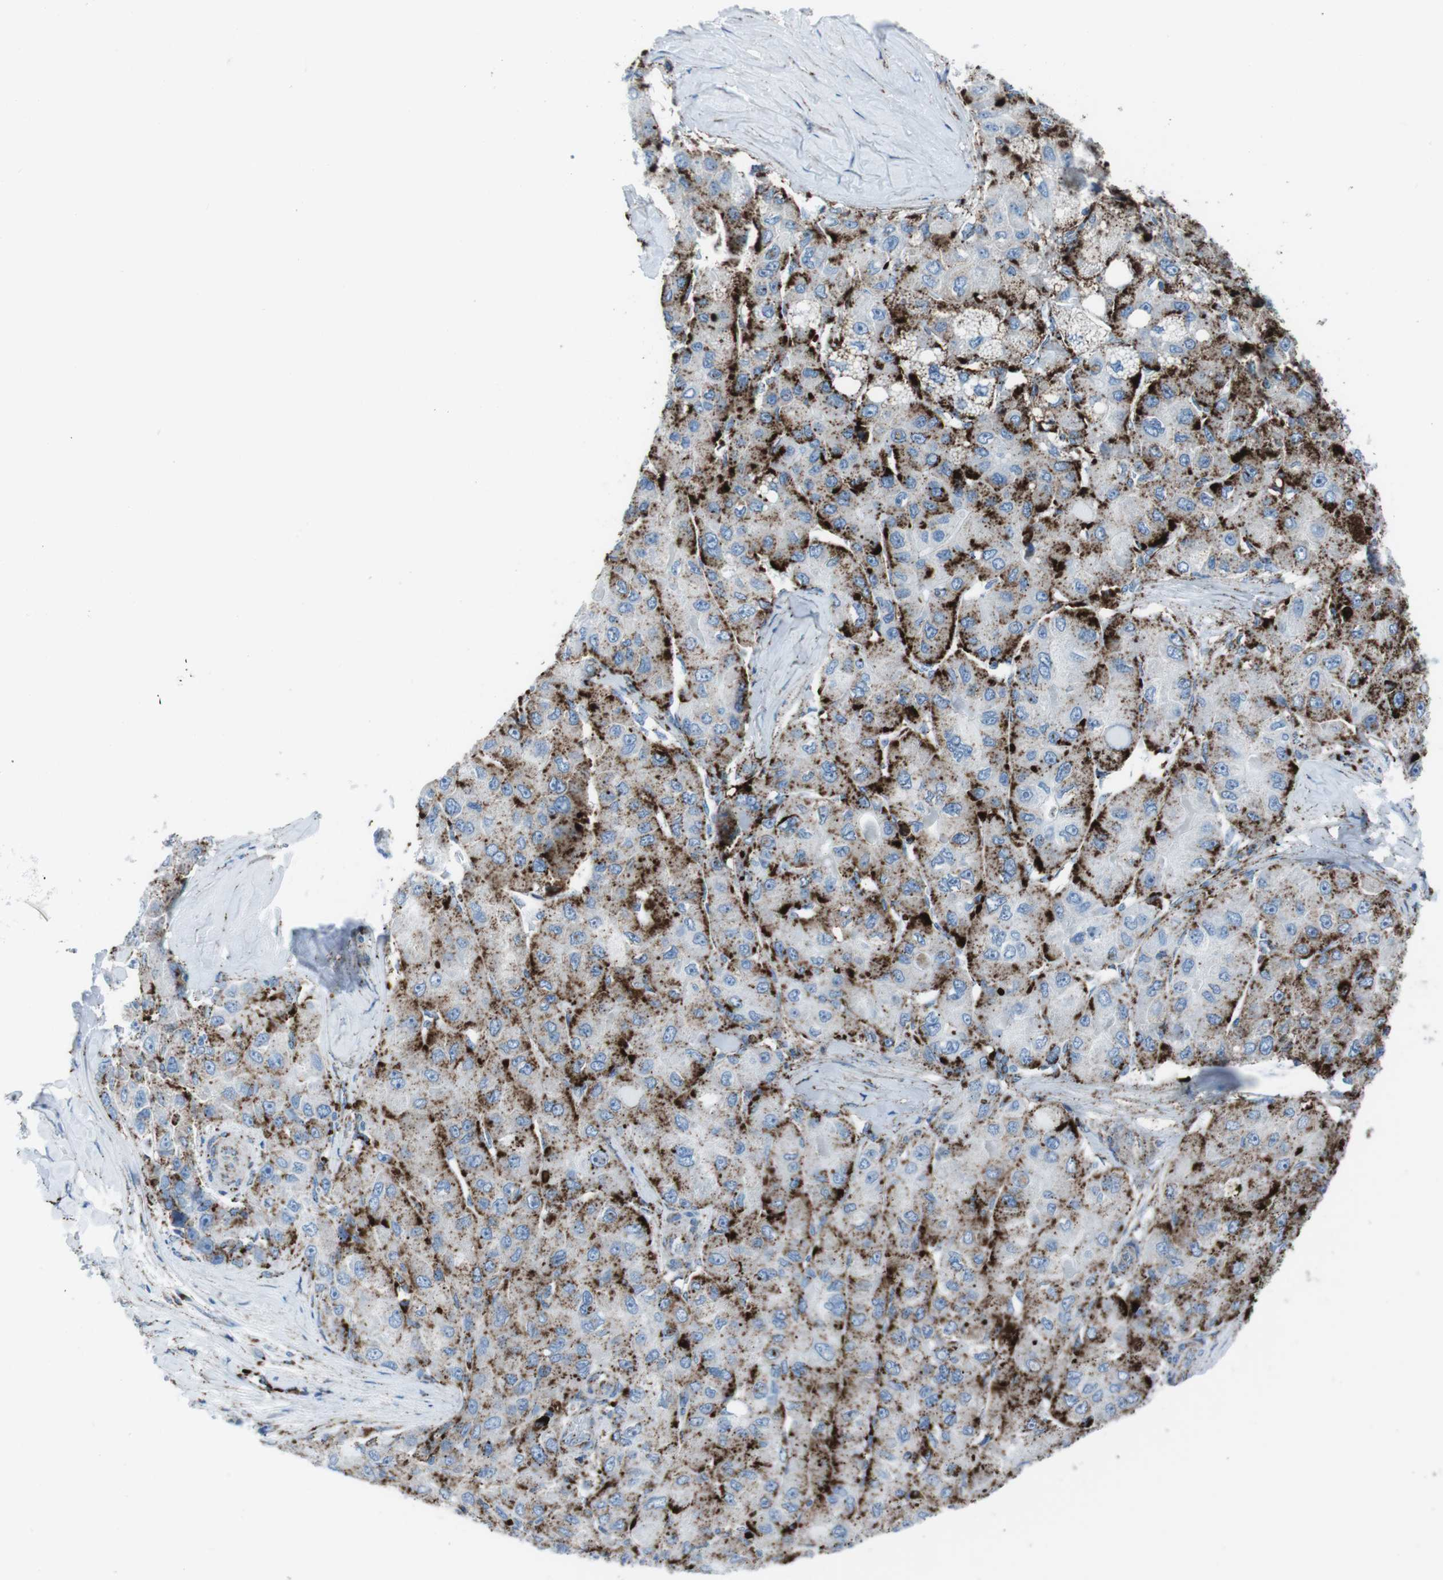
{"staining": {"intensity": "strong", "quantity": ">75%", "location": "cytoplasmic/membranous"}, "tissue": "liver cancer", "cell_type": "Tumor cells", "image_type": "cancer", "snomed": [{"axis": "morphology", "description": "Carcinoma, Hepatocellular, NOS"}, {"axis": "topography", "description": "Liver"}], "caption": "Strong cytoplasmic/membranous protein positivity is present in approximately >75% of tumor cells in hepatocellular carcinoma (liver).", "gene": "SCARB2", "patient": {"sex": "male", "age": 80}}